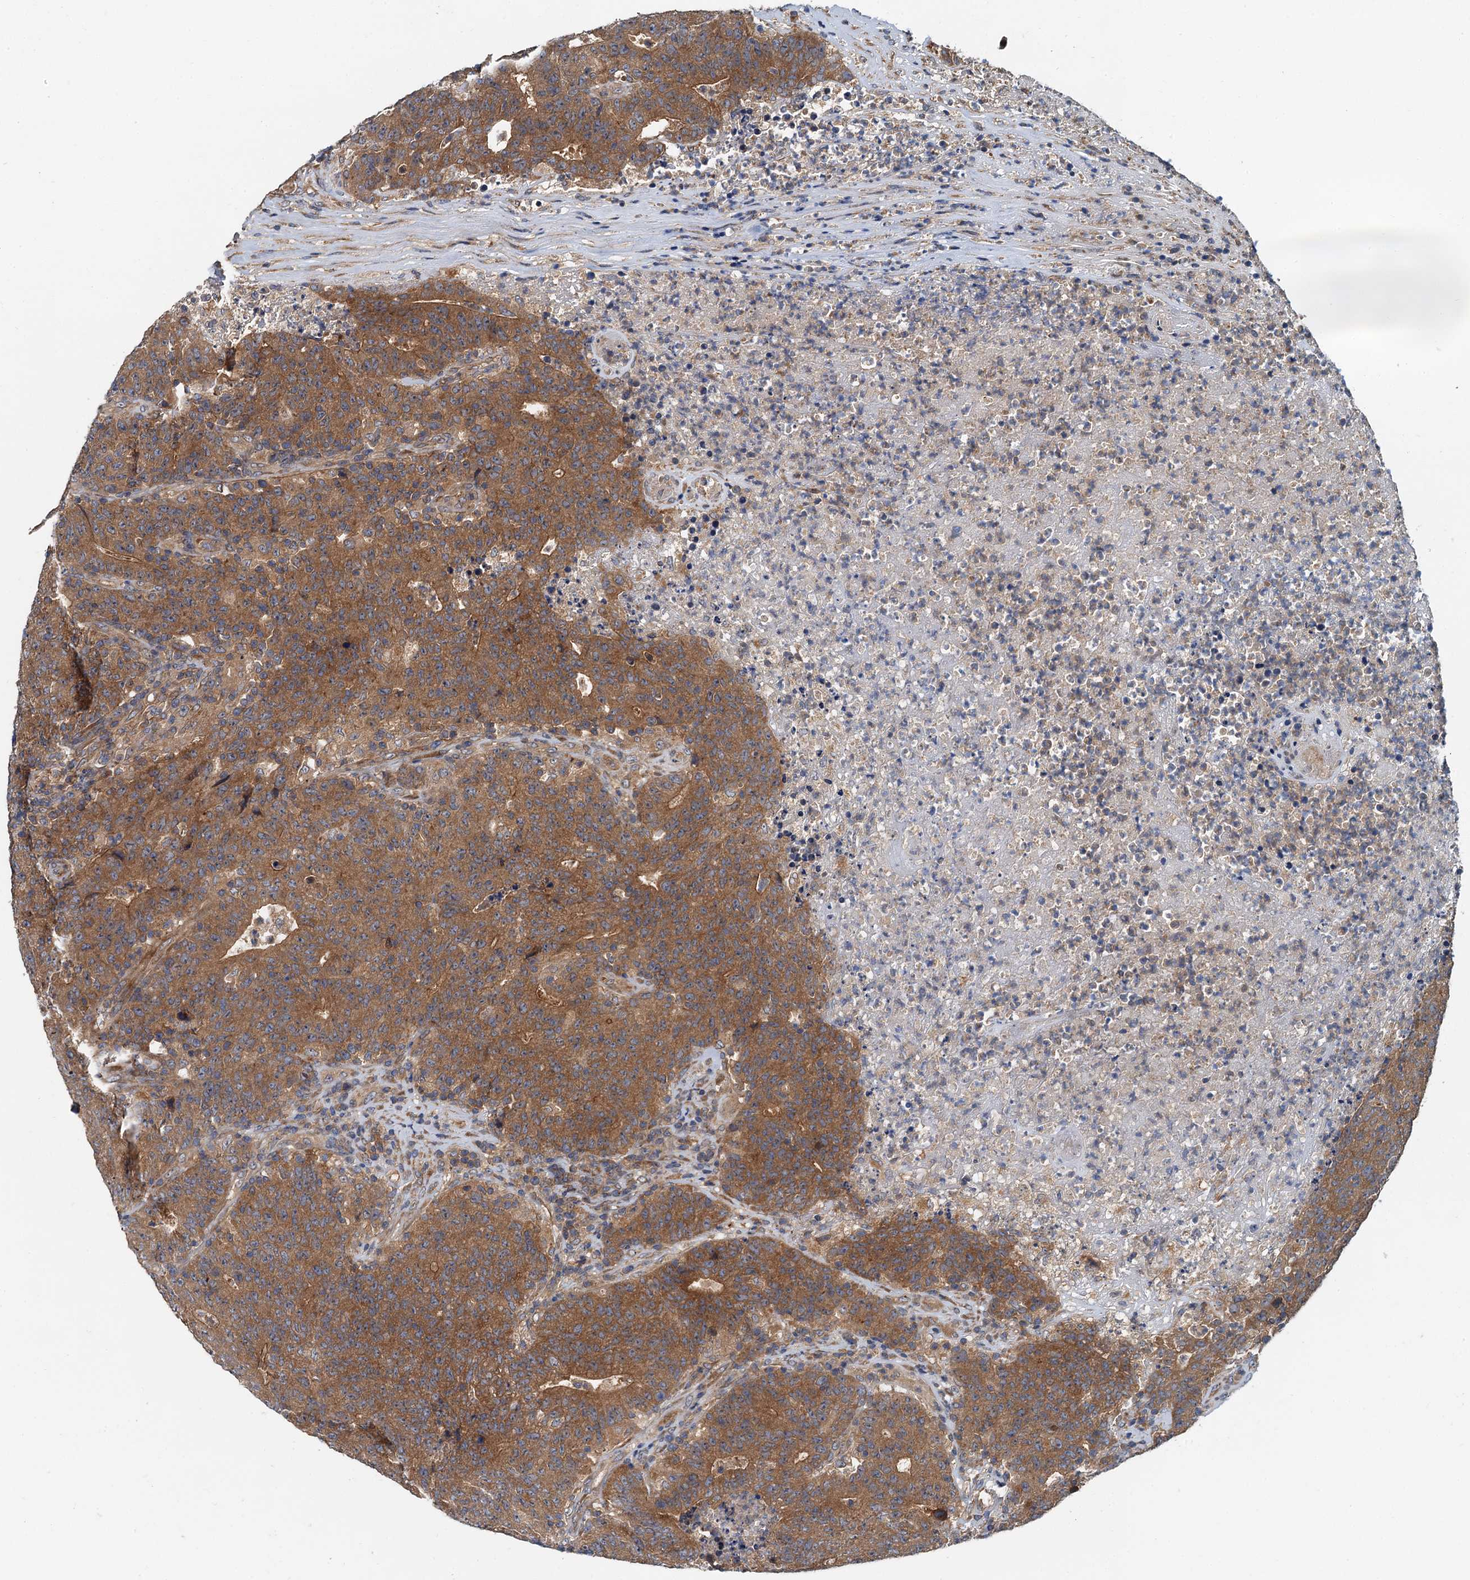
{"staining": {"intensity": "moderate", "quantity": ">75%", "location": "cytoplasmic/membranous"}, "tissue": "colorectal cancer", "cell_type": "Tumor cells", "image_type": "cancer", "snomed": [{"axis": "morphology", "description": "Adenocarcinoma, NOS"}, {"axis": "topography", "description": "Colon"}], "caption": "IHC of colorectal cancer displays medium levels of moderate cytoplasmic/membranous staining in about >75% of tumor cells.", "gene": "EFL1", "patient": {"sex": "female", "age": 75}}